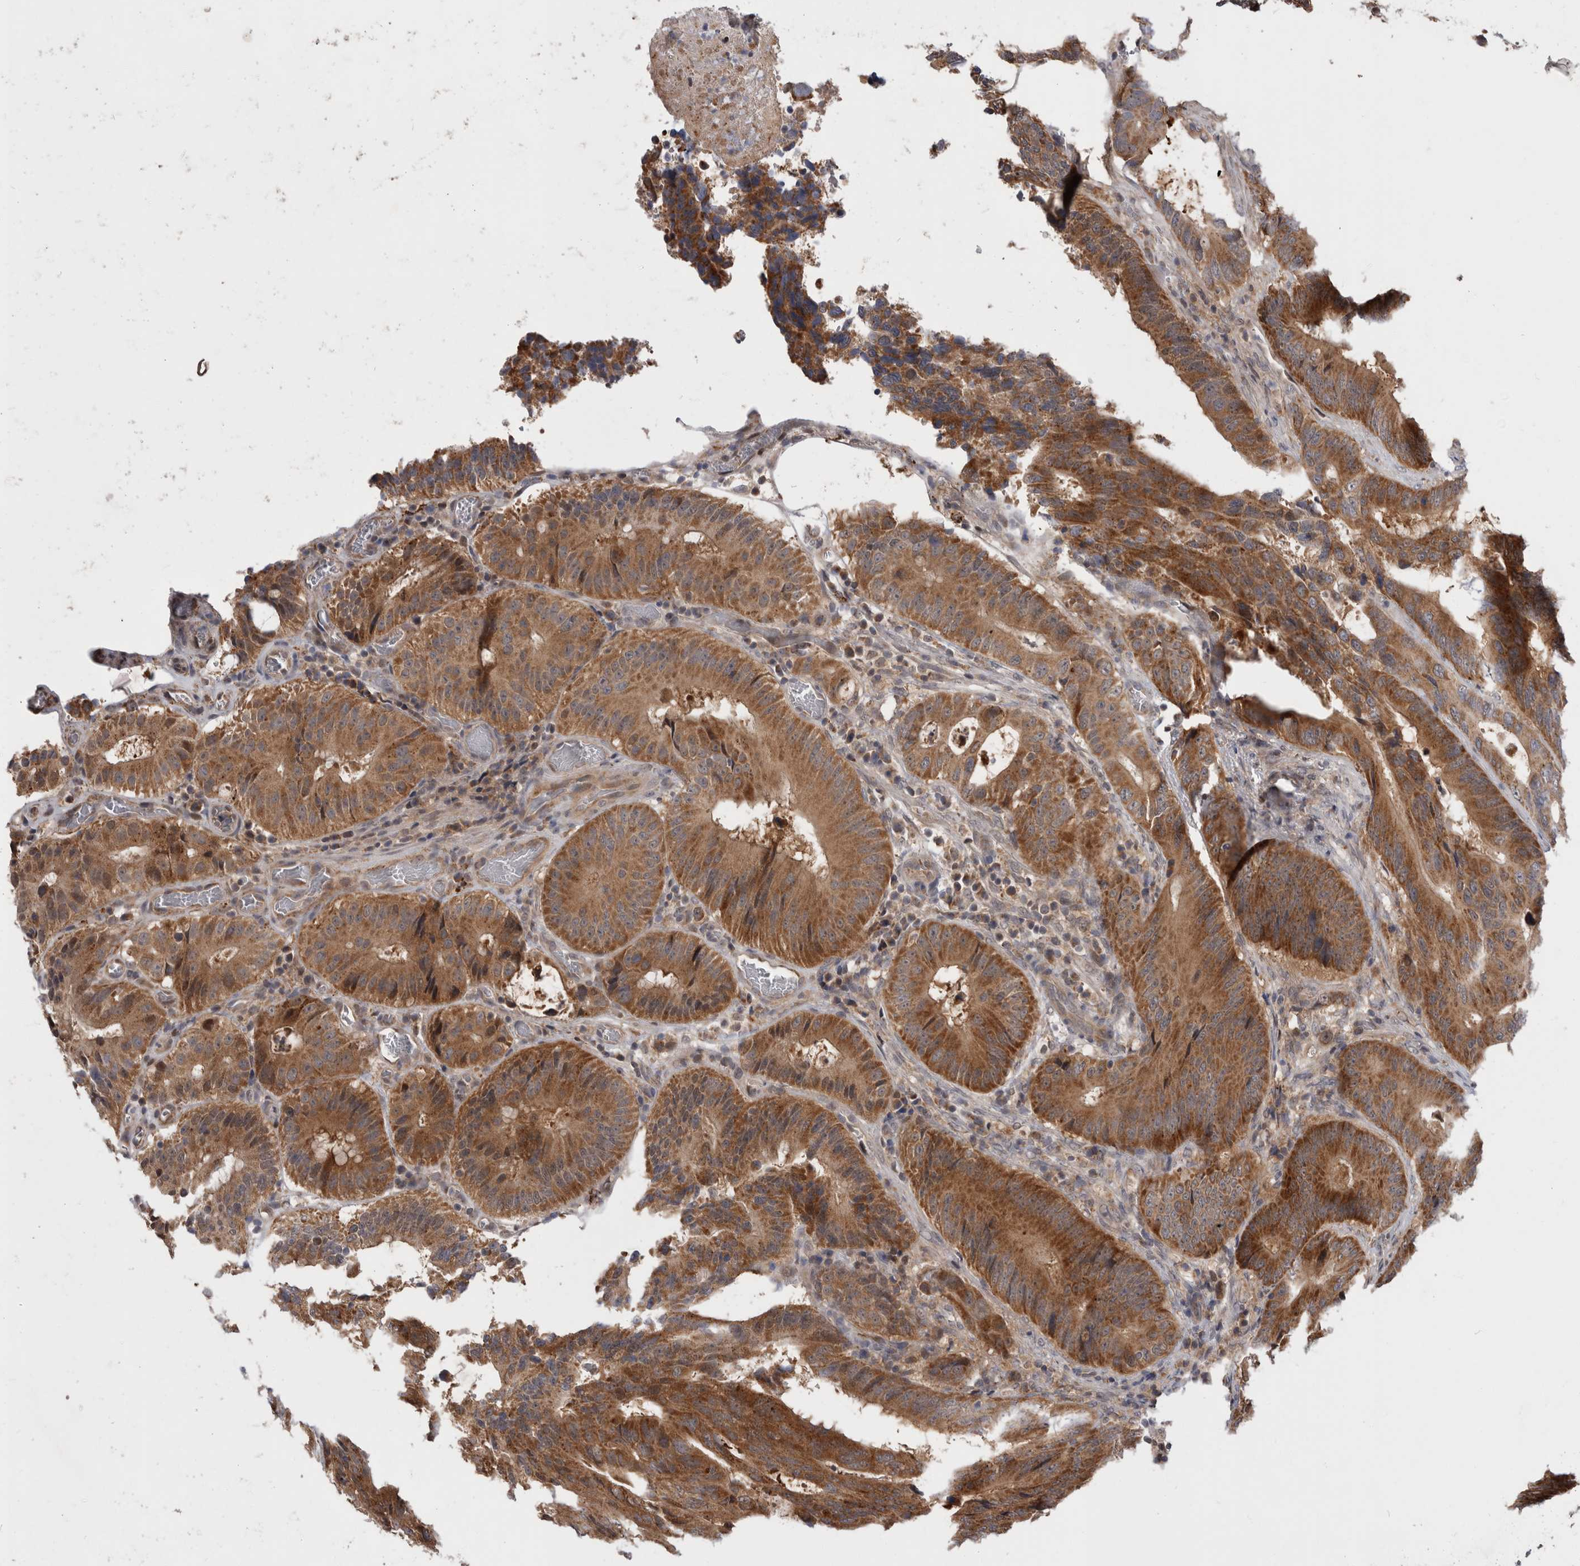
{"staining": {"intensity": "strong", "quantity": ">75%", "location": "cytoplasmic/membranous"}, "tissue": "colorectal cancer", "cell_type": "Tumor cells", "image_type": "cancer", "snomed": [{"axis": "morphology", "description": "Adenocarcinoma, NOS"}, {"axis": "topography", "description": "Colon"}], "caption": "Immunohistochemistry staining of colorectal cancer (adenocarcinoma), which demonstrates high levels of strong cytoplasmic/membranous expression in approximately >75% of tumor cells indicating strong cytoplasmic/membranous protein staining. The staining was performed using DAB (brown) for protein detection and nuclei were counterstained in hematoxylin (blue).", "gene": "MRPL37", "patient": {"sex": "male", "age": 83}}